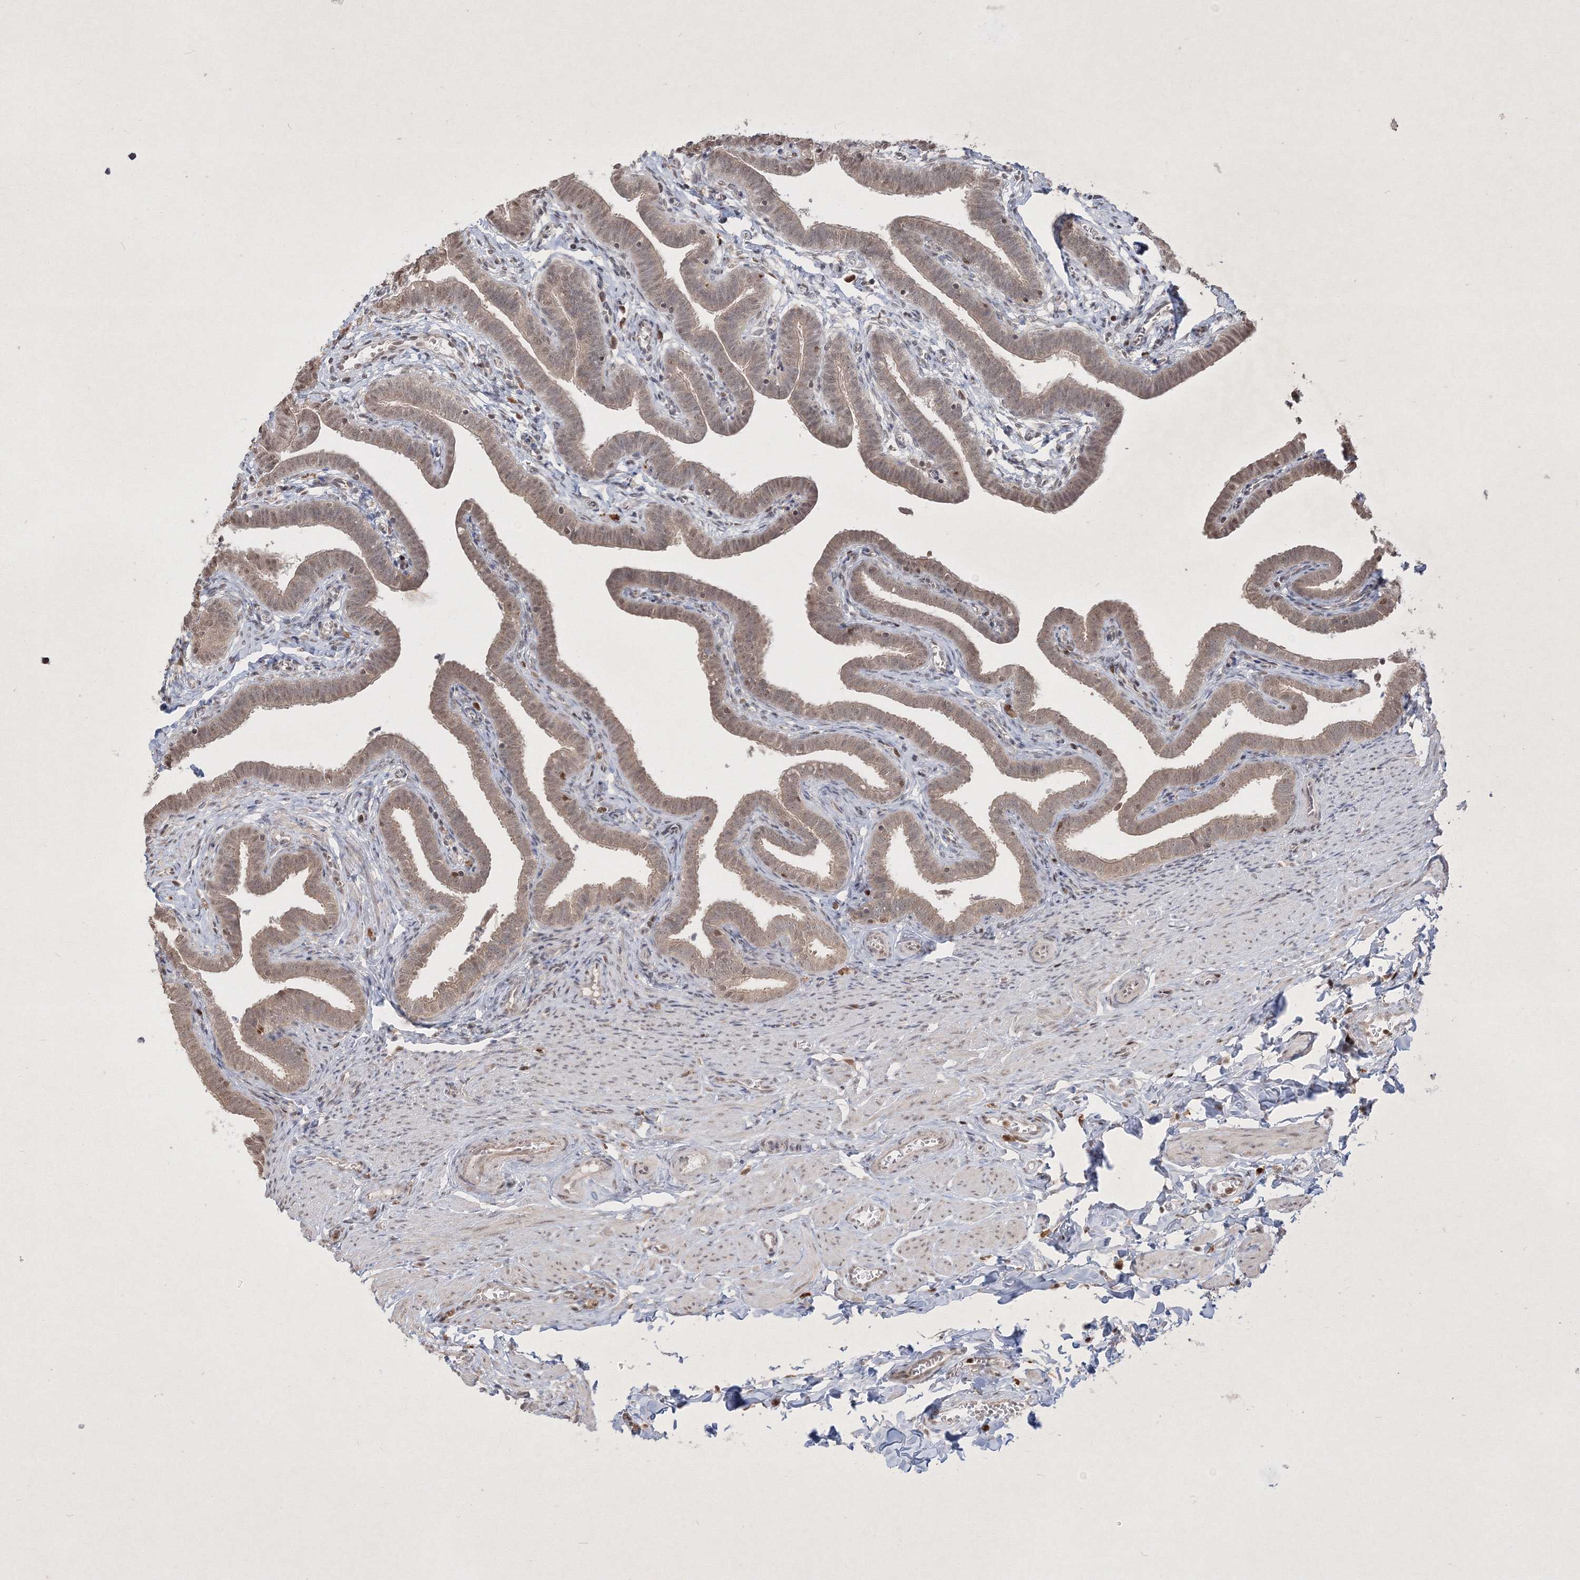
{"staining": {"intensity": "weak", "quantity": "<25%", "location": "cytoplasmic/membranous,nuclear"}, "tissue": "fallopian tube", "cell_type": "Glandular cells", "image_type": "normal", "snomed": [{"axis": "morphology", "description": "Normal tissue, NOS"}, {"axis": "topography", "description": "Fallopian tube"}], "caption": "The photomicrograph shows no significant expression in glandular cells of fallopian tube.", "gene": "TAB1", "patient": {"sex": "female", "age": 36}}